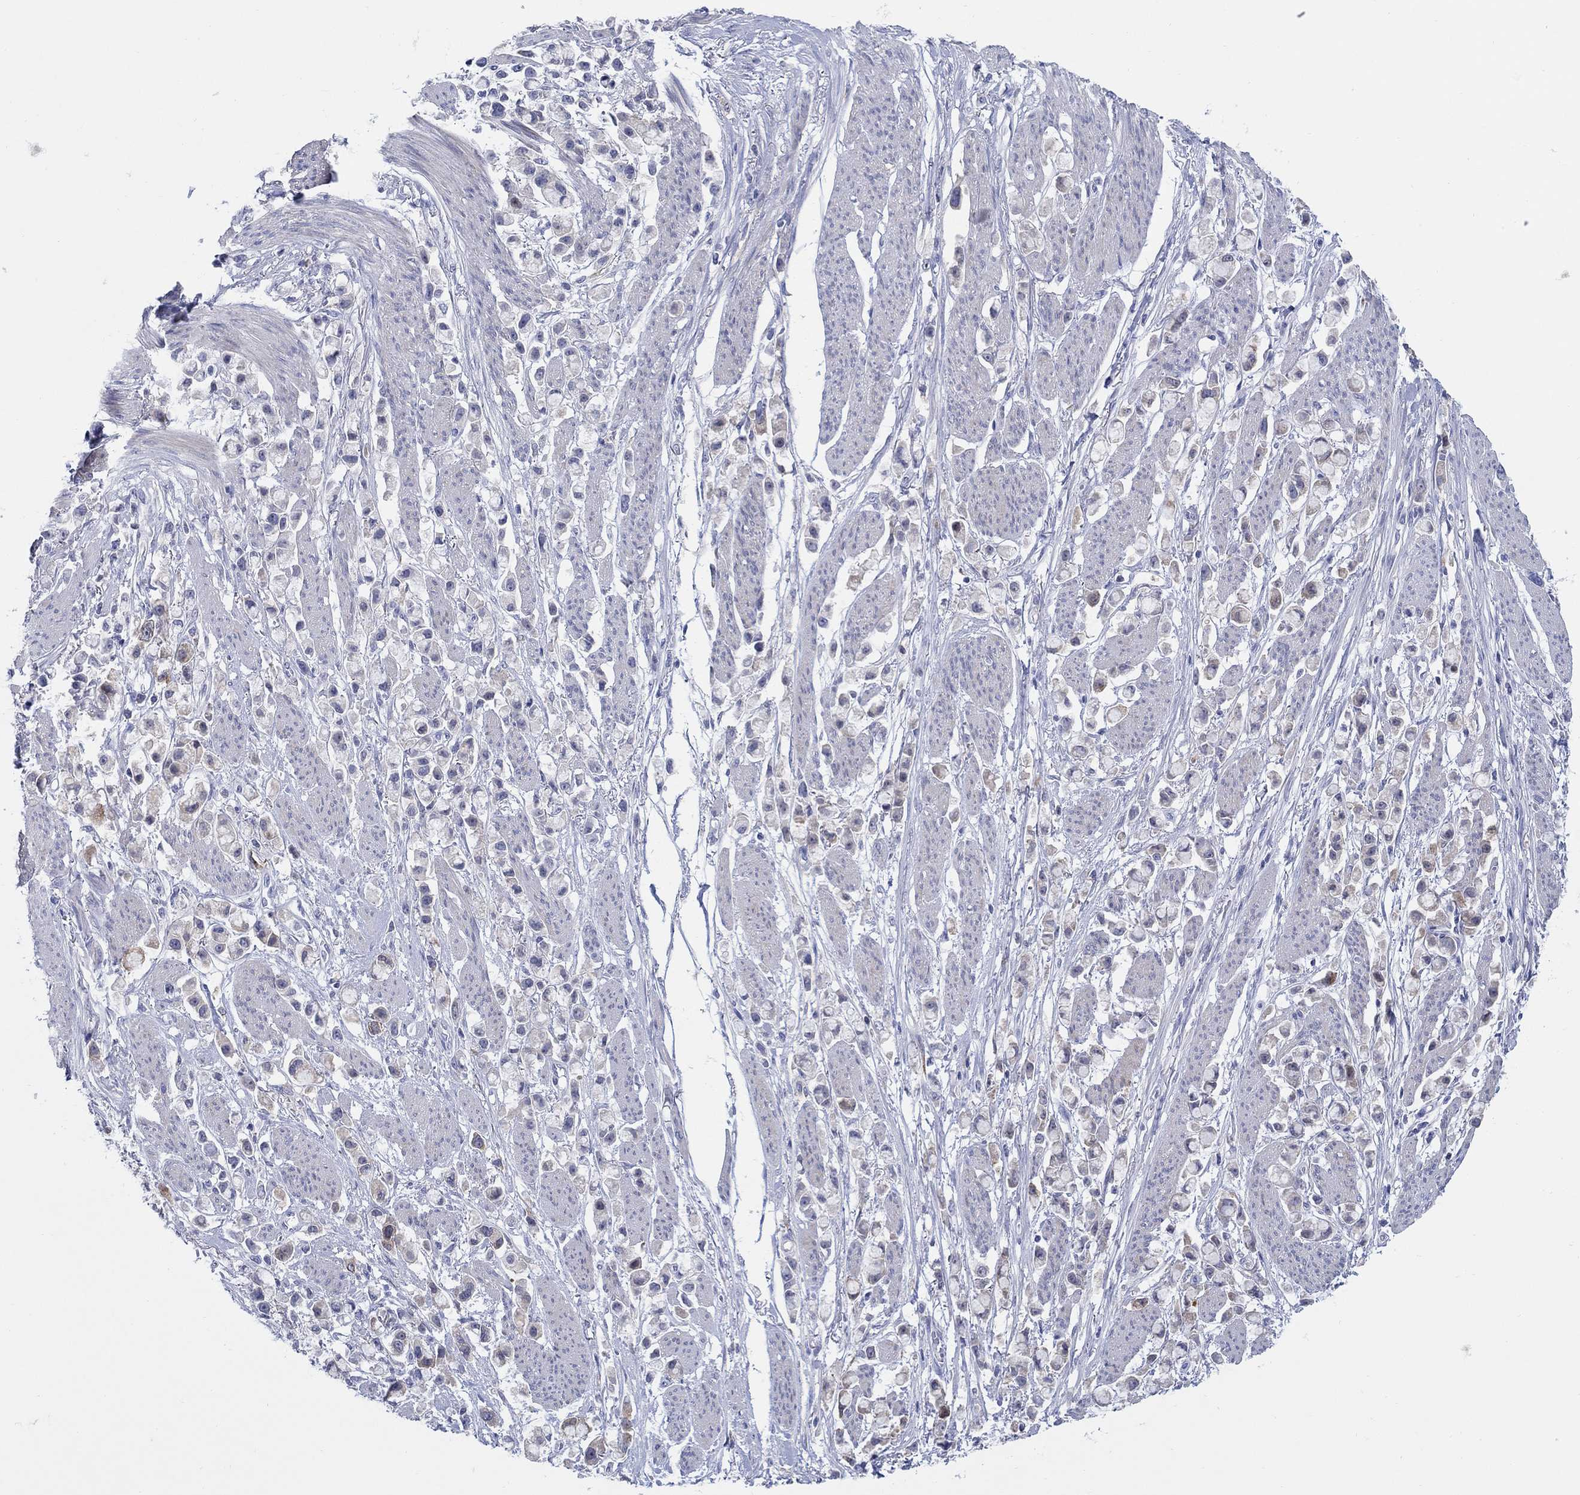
{"staining": {"intensity": "moderate", "quantity": "<25%", "location": "cytoplasmic/membranous"}, "tissue": "stomach cancer", "cell_type": "Tumor cells", "image_type": "cancer", "snomed": [{"axis": "morphology", "description": "Adenocarcinoma, NOS"}, {"axis": "topography", "description": "Stomach"}], "caption": "Approximately <25% of tumor cells in adenocarcinoma (stomach) show moderate cytoplasmic/membranous protein positivity as visualized by brown immunohistochemical staining.", "gene": "REEP2", "patient": {"sex": "female", "age": 81}}